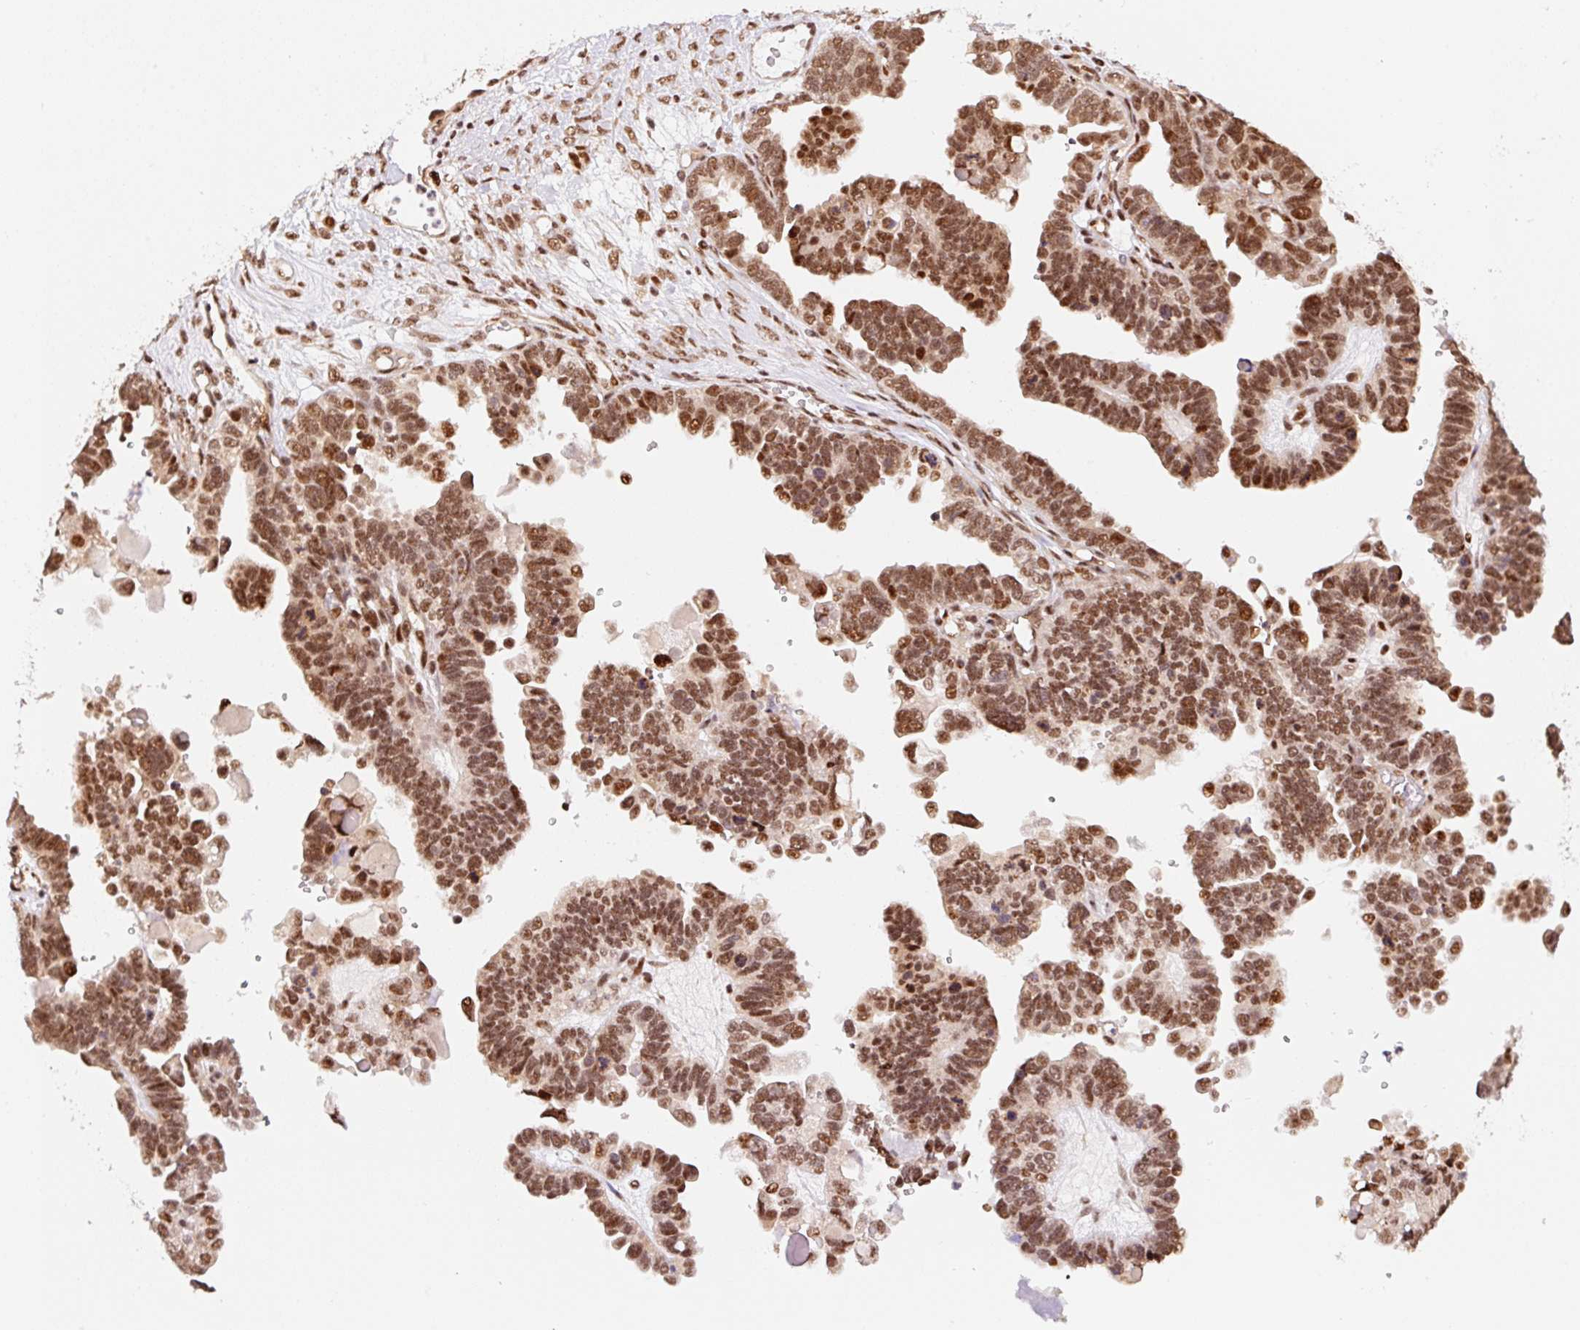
{"staining": {"intensity": "moderate", "quantity": ">75%", "location": "nuclear"}, "tissue": "ovarian cancer", "cell_type": "Tumor cells", "image_type": "cancer", "snomed": [{"axis": "morphology", "description": "Cystadenocarcinoma, serous, NOS"}, {"axis": "topography", "description": "Ovary"}], "caption": "Approximately >75% of tumor cells in ovarian cancer (serous cystadenocarcinoma) demonstrate moderate nuclear protein positivity as visualized by brown immunohistochemical staining.", "gene": "INTS8", "patient": {"sex": "female", "age": 51}}